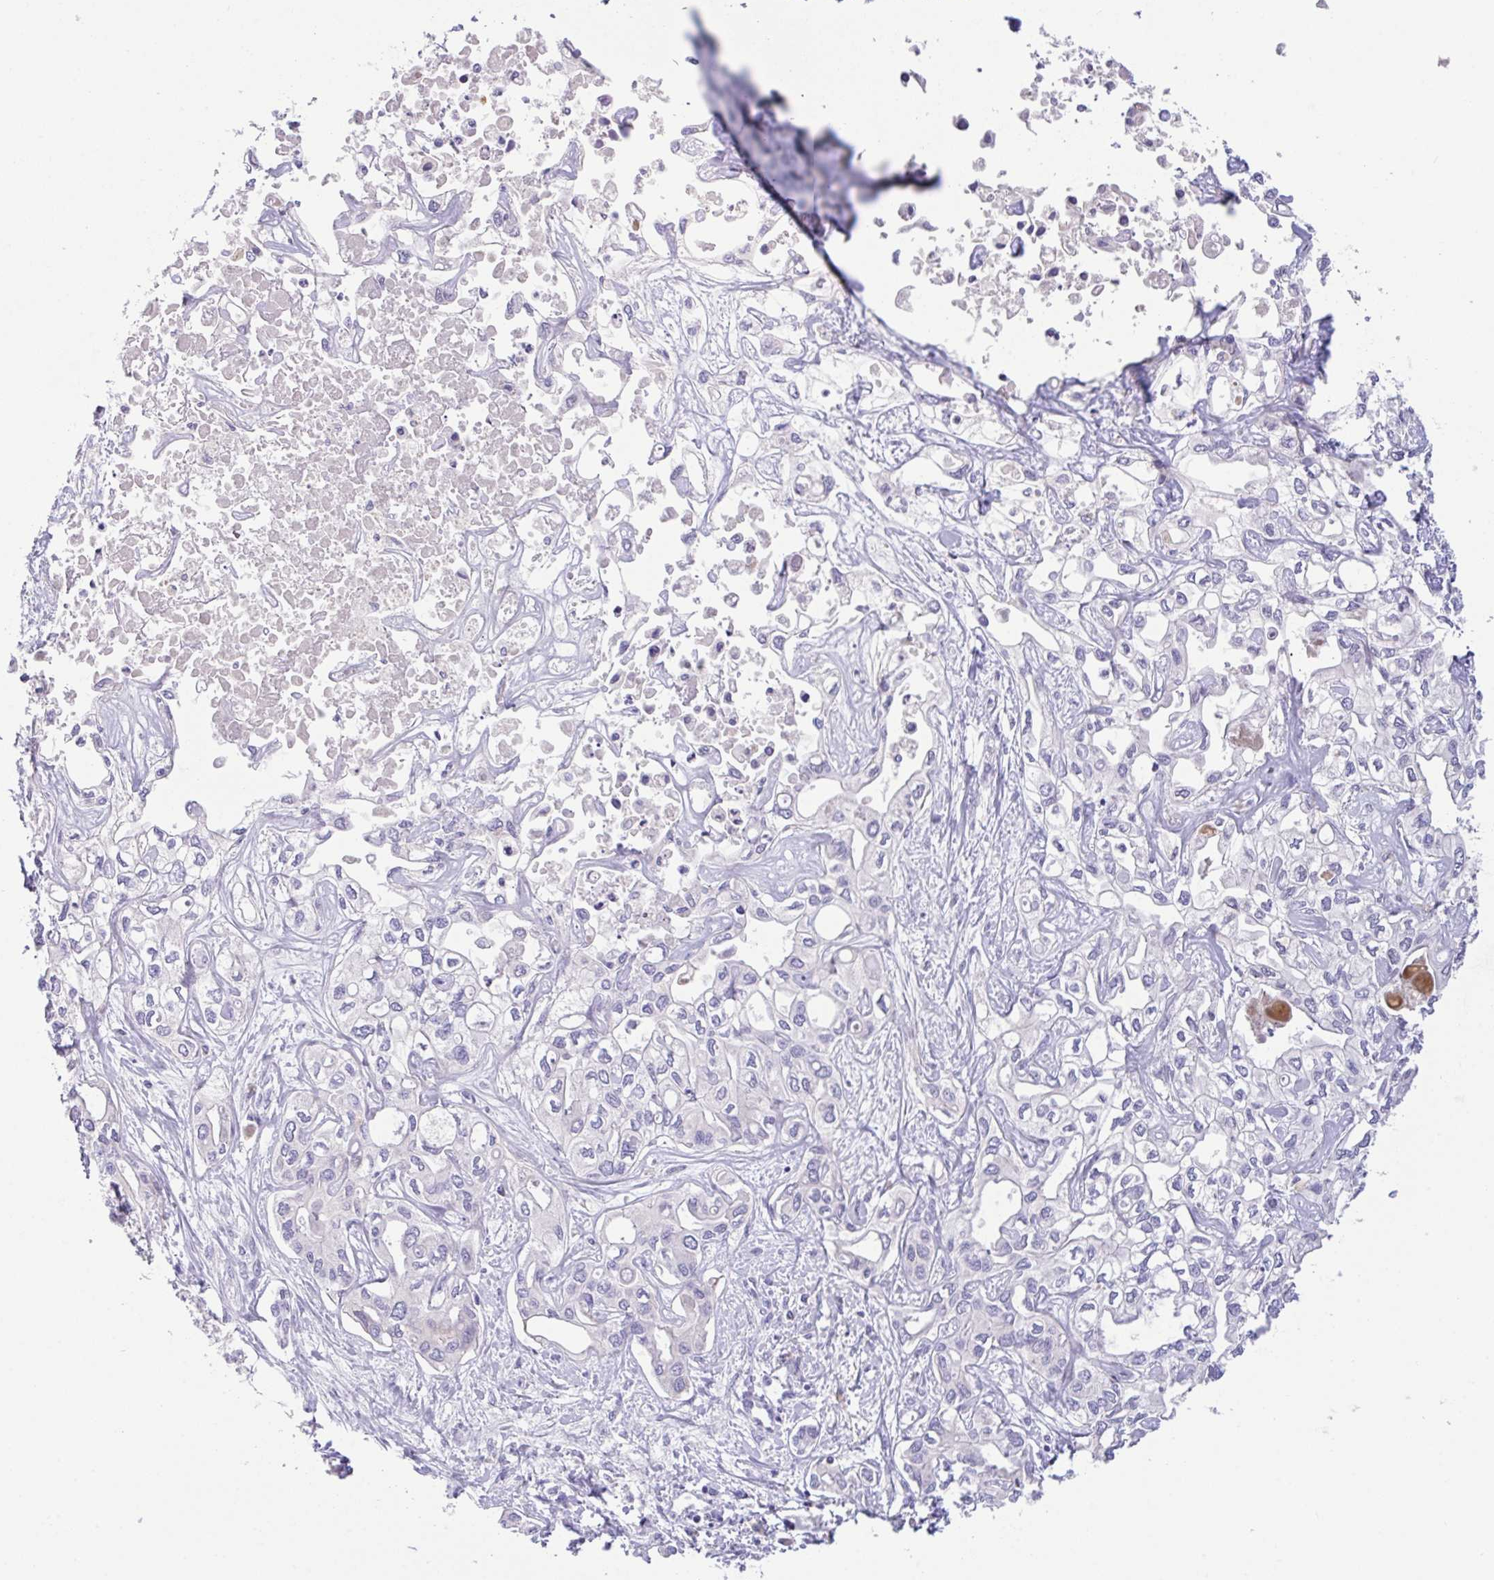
{"staining": {"intensity": "negative", "quantity": "none", "location": "none"}, "tissue": "liver cancer", "cell_type": "Tumor cells", "image_type": "cancer", "snomed": [{"axis": "morphology", "description": "Cholangiocarcinoma"}, {"axis": "topography", "description": "Liver"}], "caption": "This is an IHC photomicrograph of human liver cholangiocarcinoma. There is no positivity in tumor cells.", "gene": "FBXL20", "patient": {"sex": "female", "age": 64}}